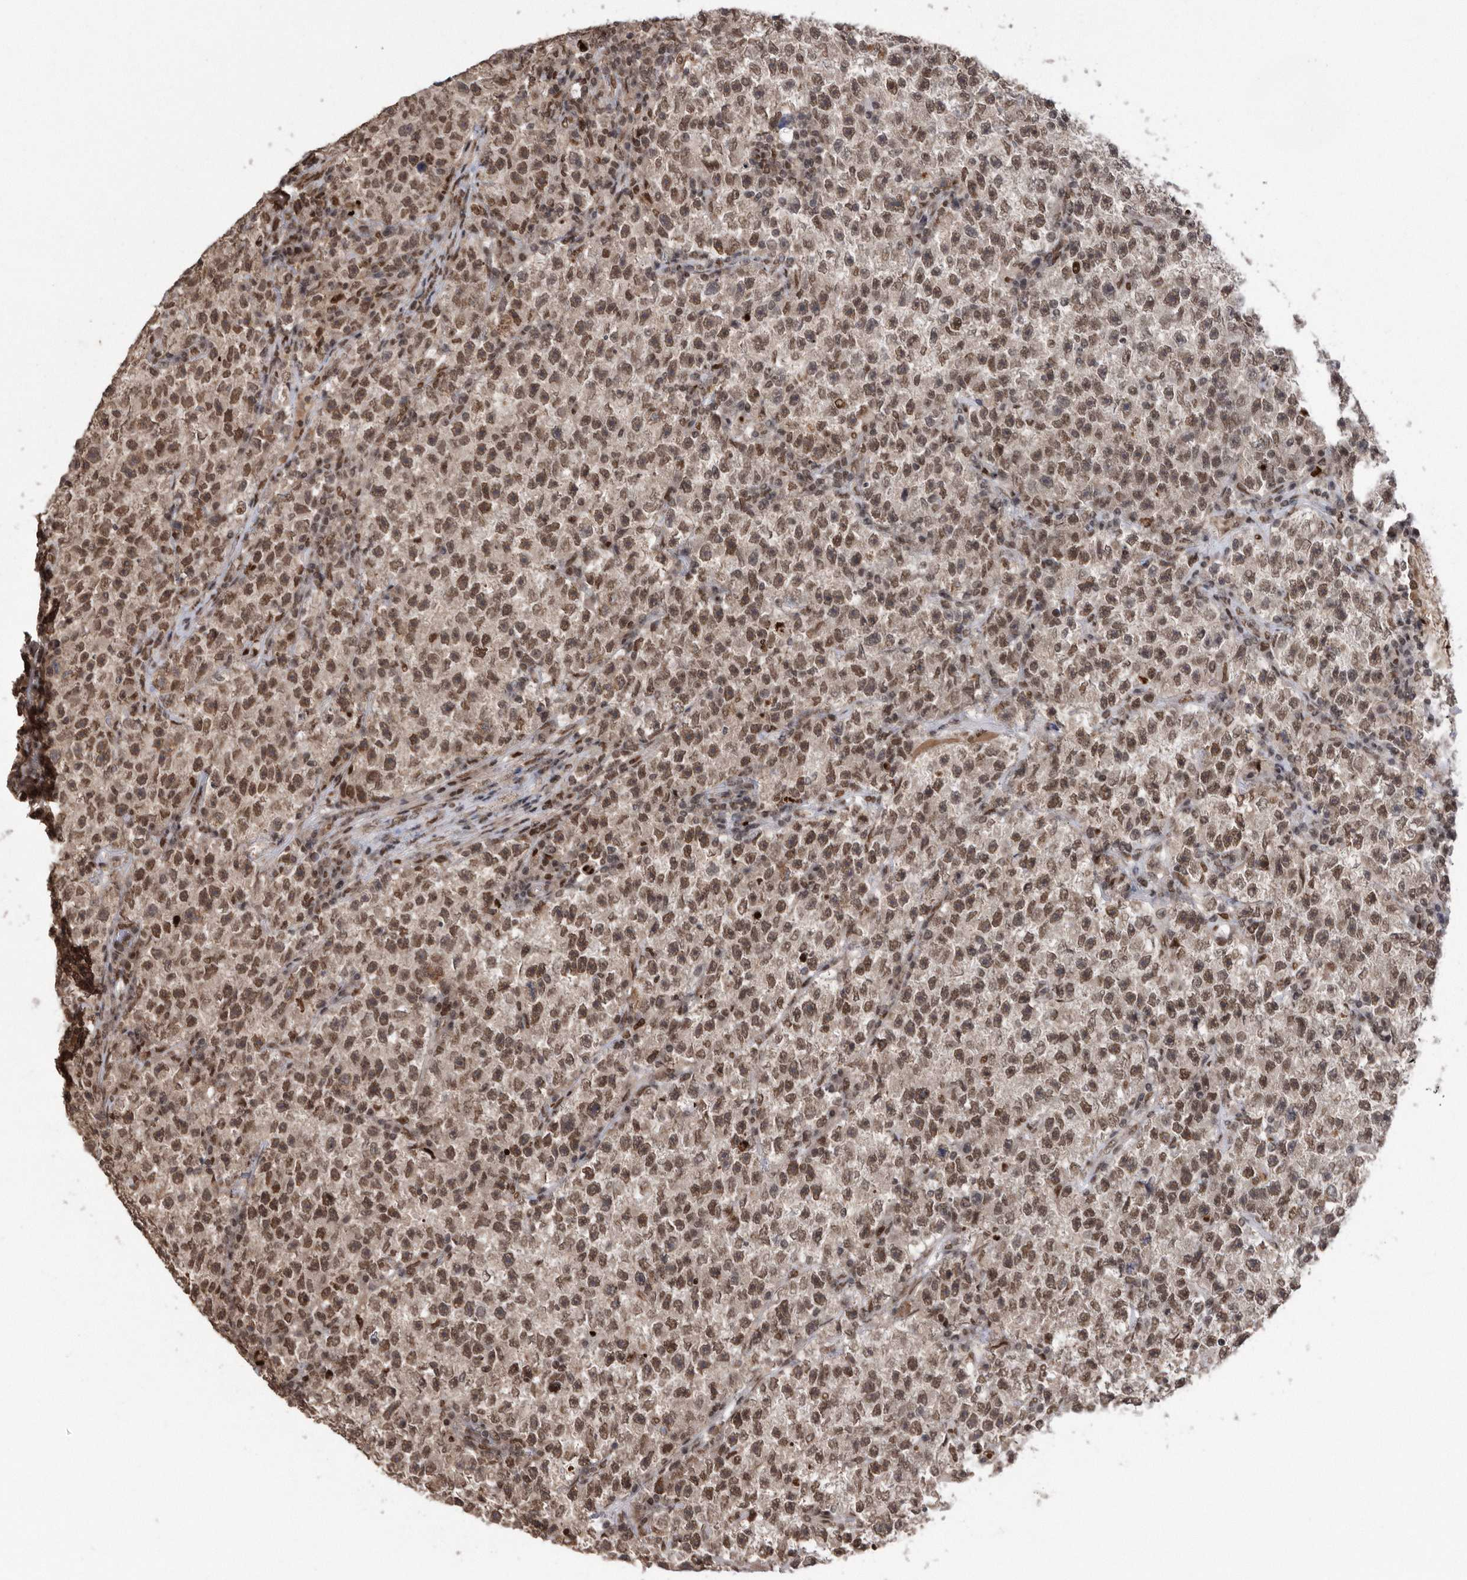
{"staining": {"intensity": "moderate", "quantity": ">75%", "location": "nuclear"}, "tissue": "testis cancer", "cell_type": "Tumor cells", "image_type": "cancer", "snomed": [{"axis": "morphology", "description": "Seminoma, NOS"}, {"axis": "topography", "description": "Testis"}], "caption": "This is an image of IHC staining of seminoma (testis), which shows moderate staining in the nuclear of tumor cells.", "gene": "TDRD3", "patient": {"sex": "male", "age": 22}}